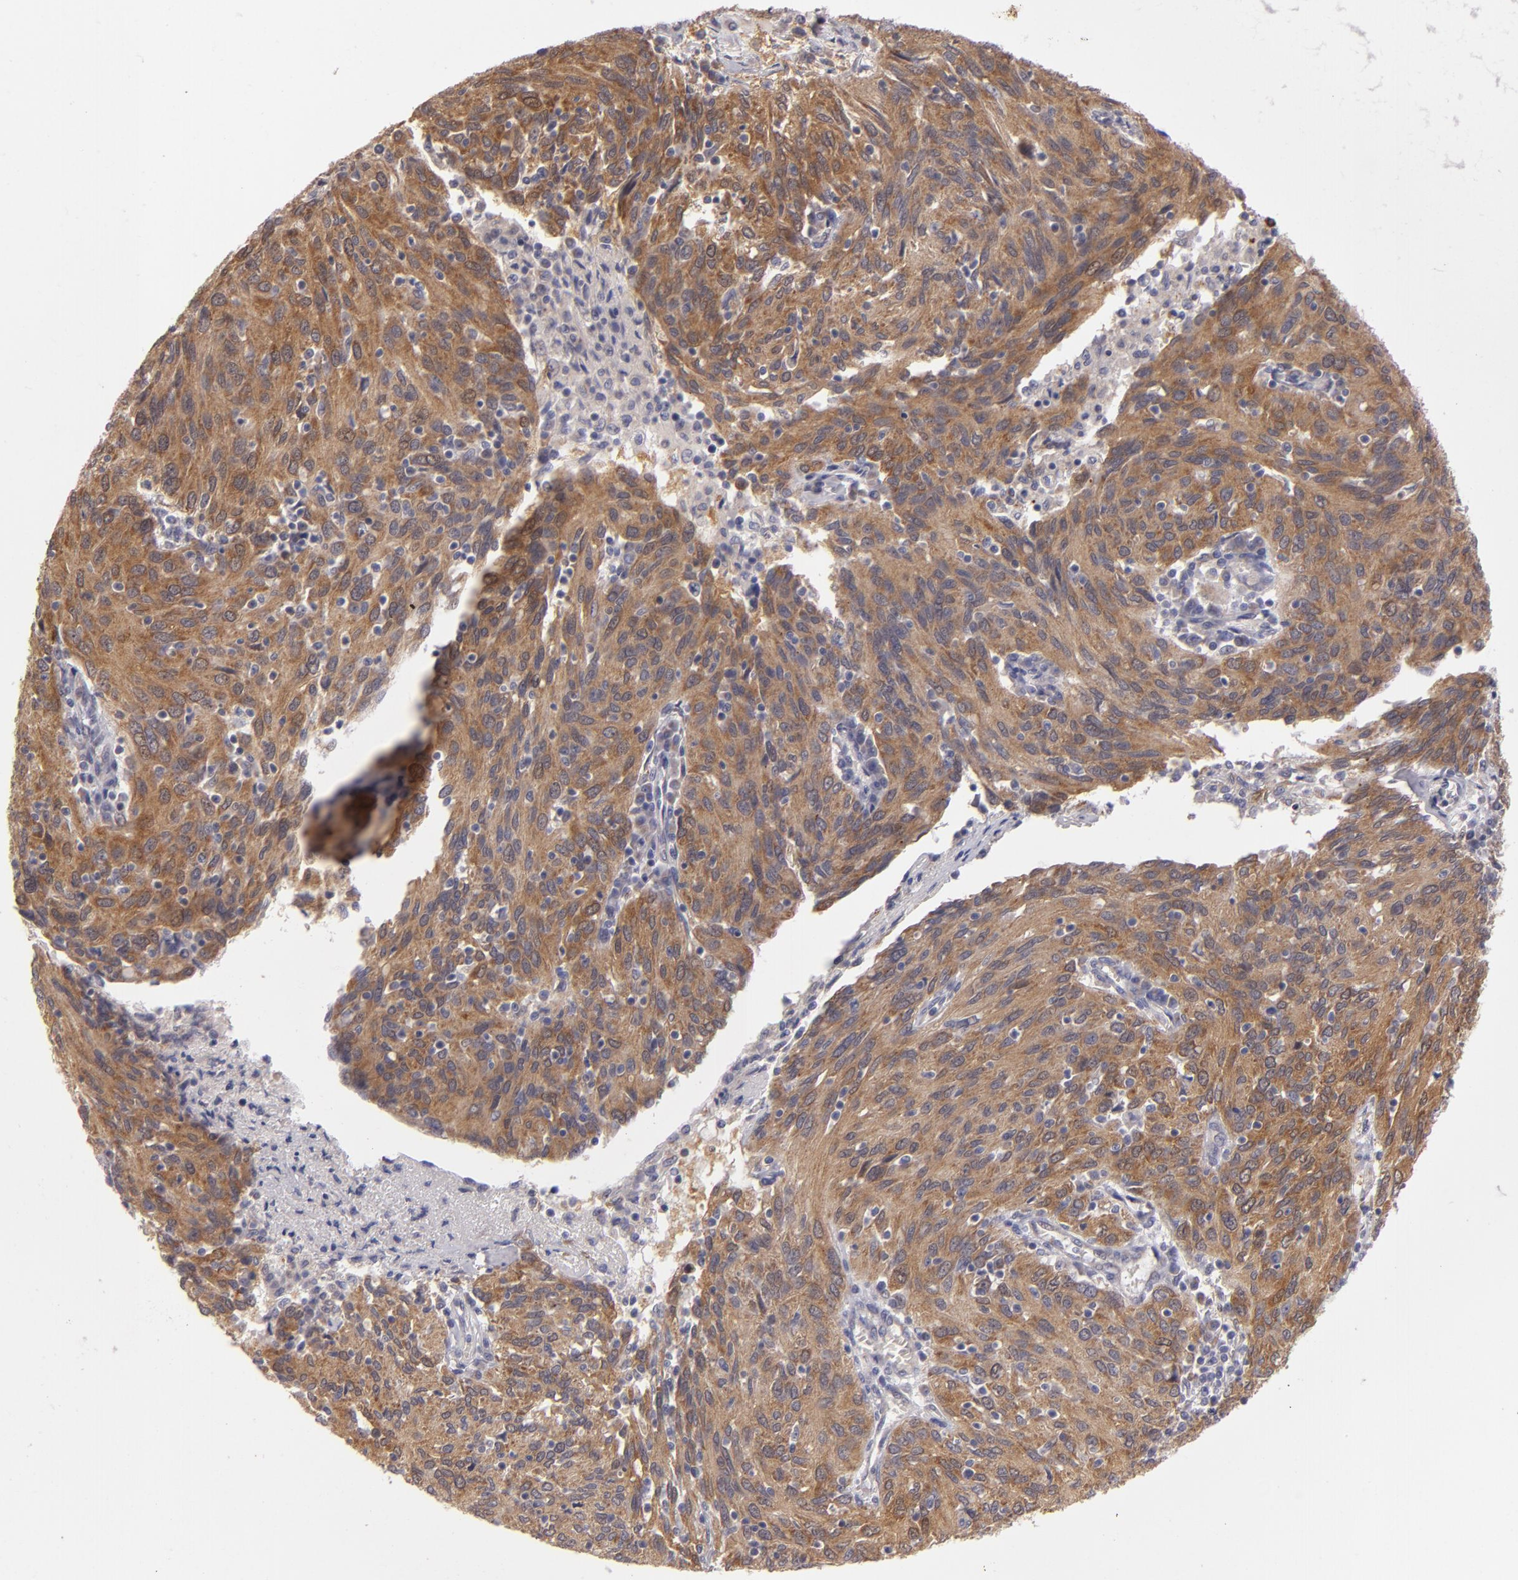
{"staining": {"intensity": "moderate", "quantity": ">75%", "location": "cytoplasmic/membranous"}, "tissue": "ovarian cancer", "cell_type": "Tumor cells", "image_type": "cancer", "snomed": [{"axis": "morphology", "description": "Carcinoma, endometroid"}, {"axis": "topography", "description": "Ovary"}], "caption": "Immunohistochemistry (IHC) micrograph of ovarian cancer (endometroid carcinoma) stained for a protein (brown), which shows medium levels of moderate cytoplasmic/membranous expression in approximately >75% of tumor cells.", "gene": "SH2D4A", "patient": {"sex": "female", "age": 50}}